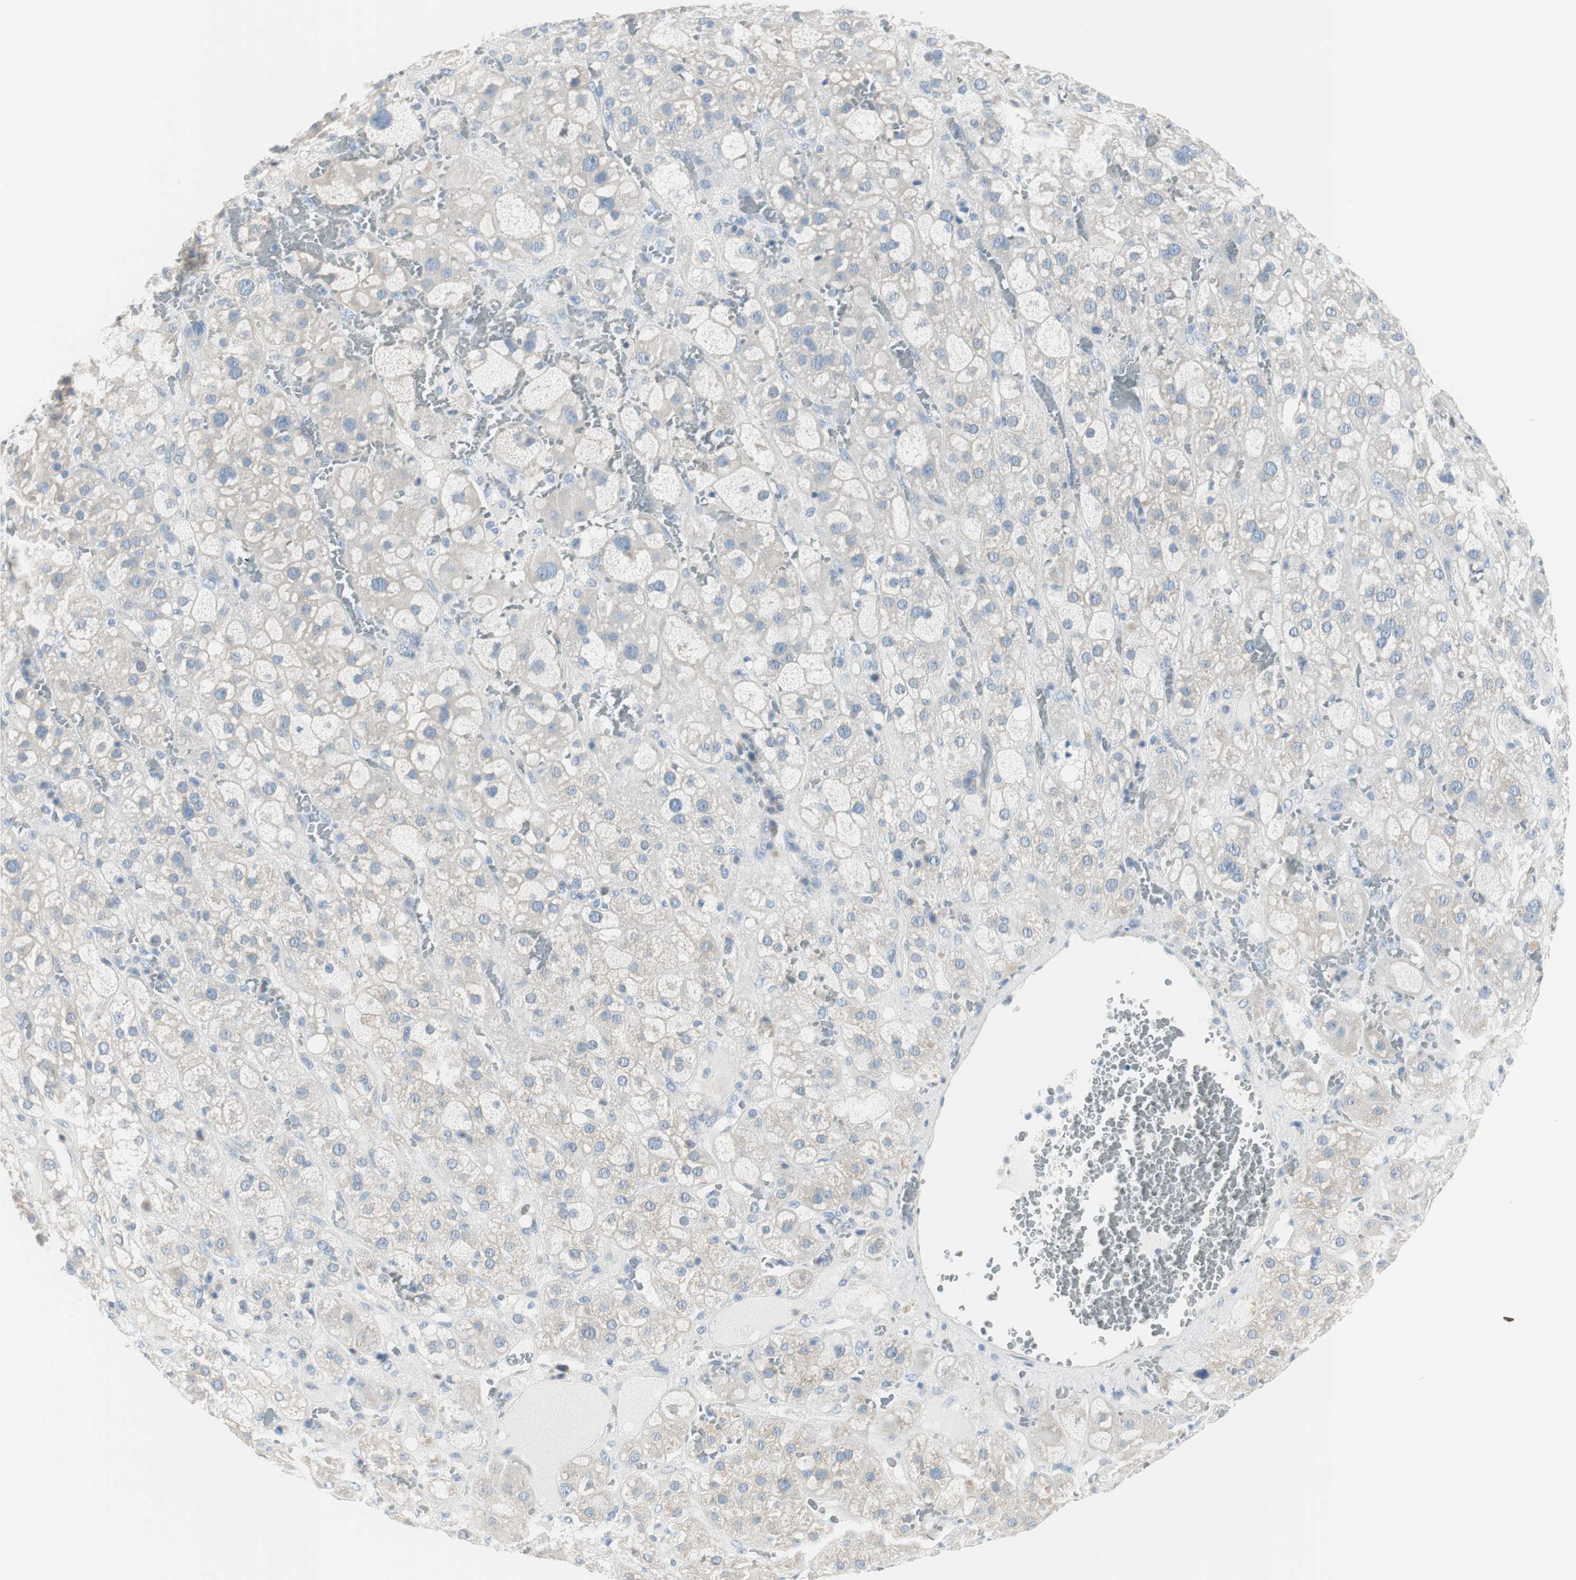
{"staining": {"intensity": "negative", "quantity": "none", "location": "none"}, "tissue": "adrenal gland", "cell_type": "Glandular cells", "image_type": "normal", "snomed": [{"axis": "morphology", "description": "Normal tissue, NOS"}, {"axis": "topography", "description": "Adrenal gland"}], "caption": "There is no significant expression in glandular cells of adrenal gland. (Immunohistochemistry (ihc), brightfield microscopy, high magnification).", "gene": "DLG4", "patient": {"sex": "female", "age": 47}}